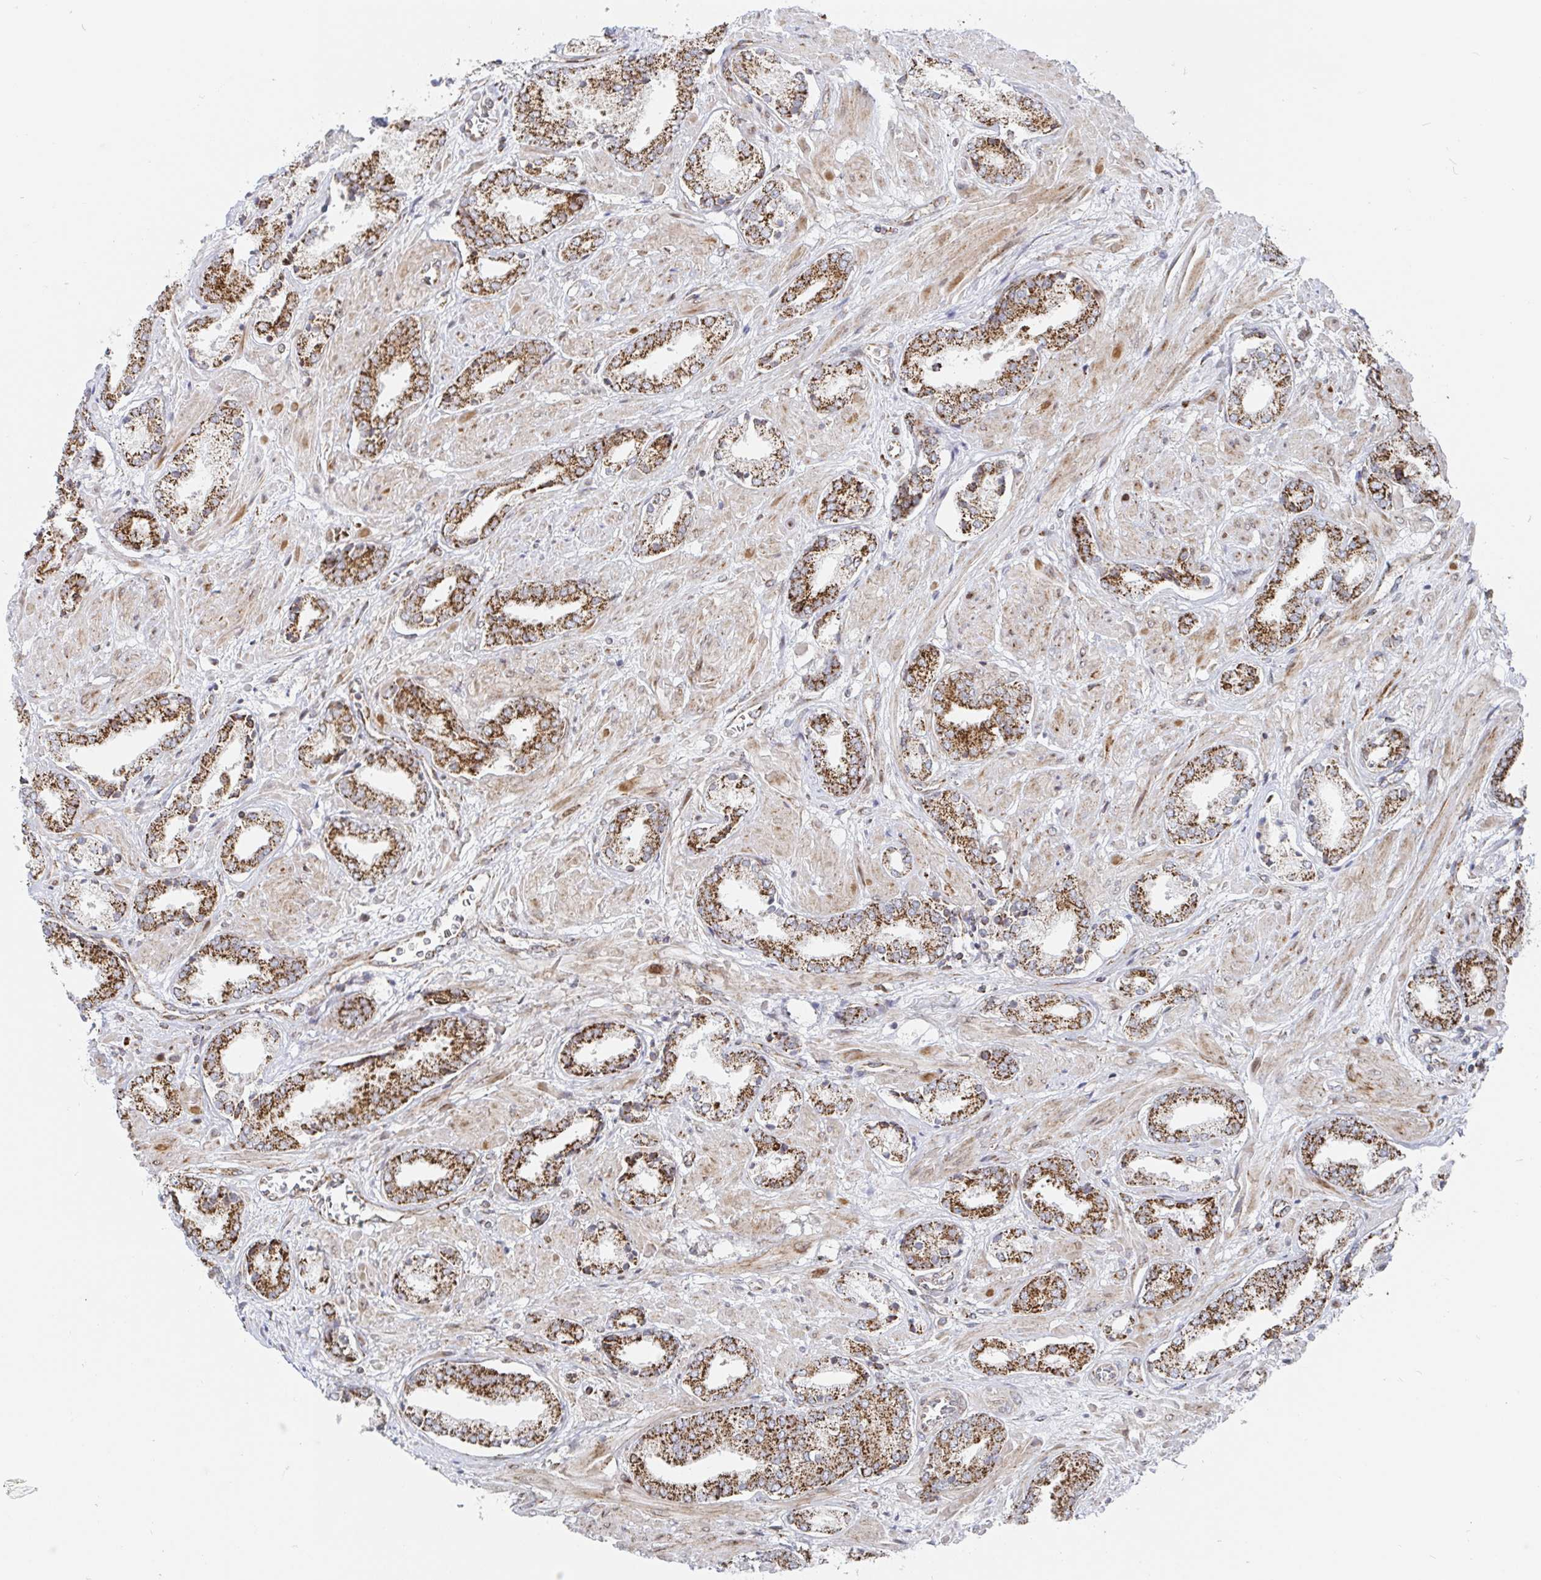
{"staining": {"intensity": "strong", "quantity": ">75%", "location": "cytoplasmic/membranous"}, "tissue": "prostate cancer", "cell_type": "Tumor cells", "image_type": "cancer", "snomed": [{"axis": "morphology", "description": "Adenocarcinoma, High grade"}, {"axis": "topography", "description": "Prostate"}], "caption": "This is an image of immunohistochemistry staining of prostate cancer, which shows strong positivity in the cytoplasmic/membranous of tumor cells.", "gene": "STARD8", "patient": {"sex": "male", "age": 56}}